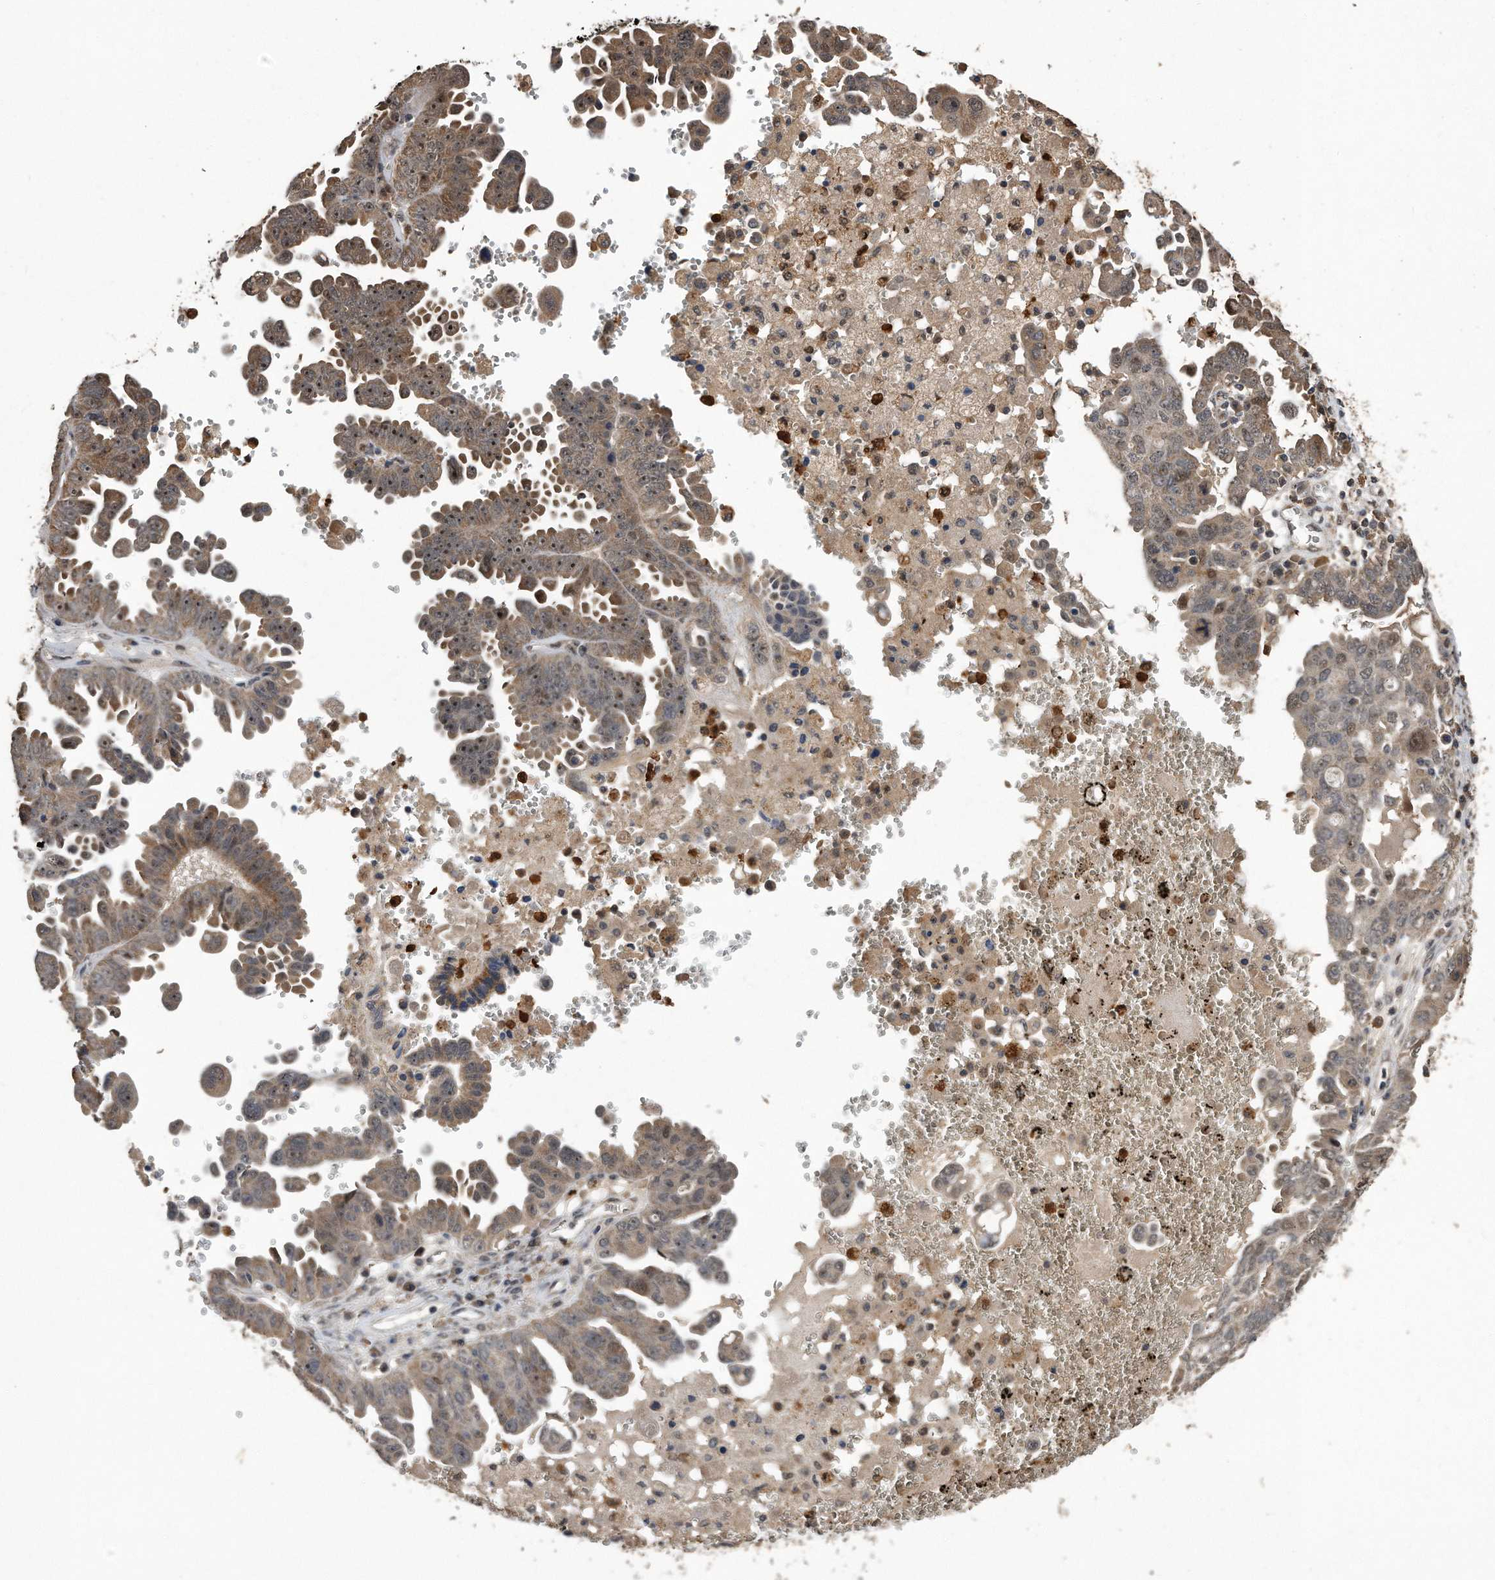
{"staining": {"intensity": "moderate", "quantity": ">75%", "location": "cytoplasmic/membranous,nuclear"}, "tissue": "ovarian cancer", "cell_type": "Tumor cells", "image_type": "cancer", "snomed": [{"axis": "morphology", "description": "Carcinoma, endometroid"}, {"axis": "topography", "description": "Ovary"}], "caption": "Immunohistochemistry micrograph of human ovarian cancer stained for a protein (brown), which exhibits medium levels of moderate cytoplasmic/membranous and nuclear expression in about >75% of tumor cells.", "gene": "PELO", "patient": {"sex": "female", "age": 62}}